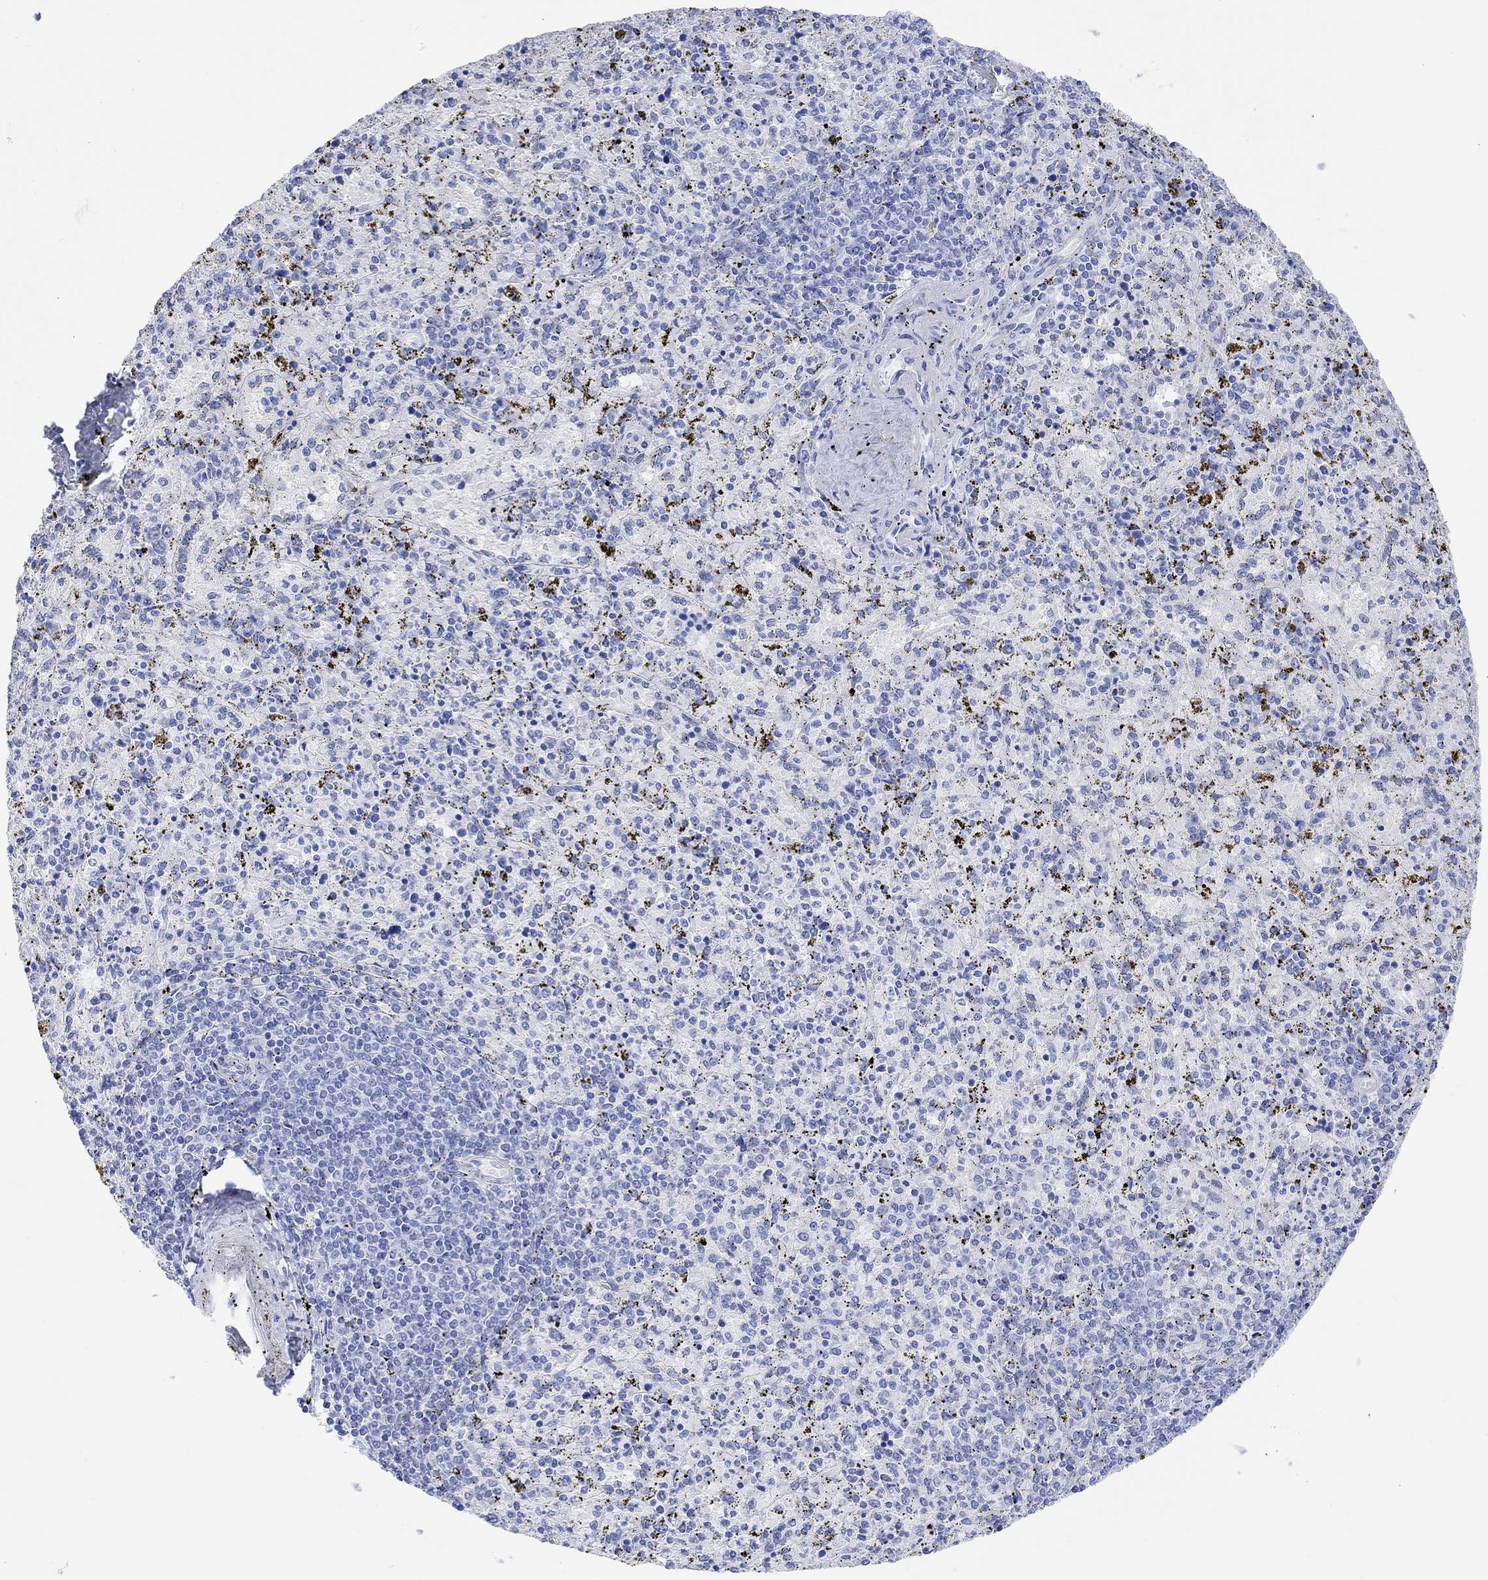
{"staining": {"intensity": "negative", "quantity": "none", "location": "none"}, "tissue": "spleen", "cell_type": "Cells in red pulp", "image_type": "normal", "snomed": [{"axis": "morphology", "description": "Normal tissue, NOS"}, {"axis": "topography", "description": "Spleen"}], "caption": "This micrograph is of normal spleen stained with IHC to label a protein in brown with the nuclei are counter-stained blue. There is no positivity in cells in red pulp. The staining was performed using DAB to visualize the protein expression in brown, while the nuclei were stained in blue with hematoxylin (Magnification: 20x).", "gene": "ANKRD33", "patient": {"sex": "female", "age": 50}}